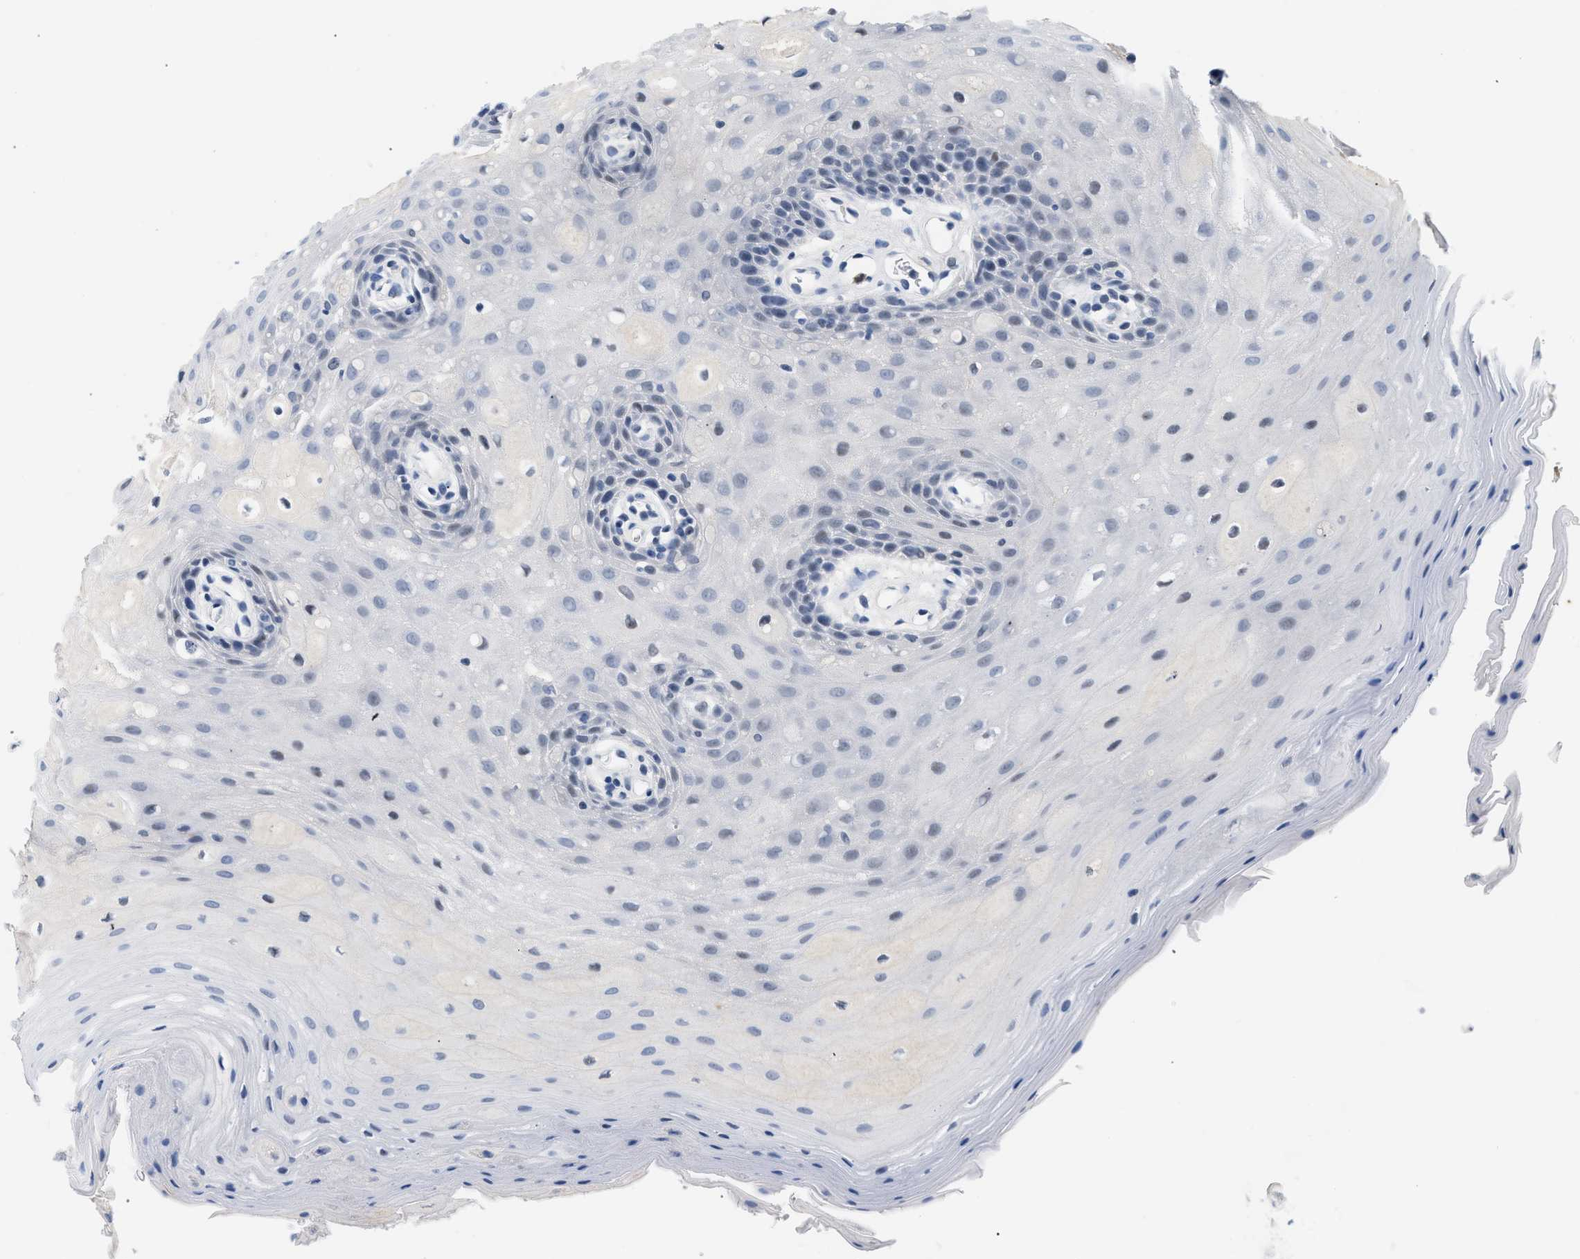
{"staining": {"intensity": "negative", "quantity": "none", "location": "none"}, "tissue": "oral mucosa", "cell_type": "Squamous epithelial cells", "image_type": "normal", "snomed": [{"axis": "morphology", "description": "Normal tissue, NOS"}, {"axis": "morphology", "description": "Squamous cell carcinoma, NOS"}, {"axis": "topography", "description": "Oral tissue"}, {"axis": "topography", "description": "Head-Neck"}], "caption": "Immunohistochemistry (IHC) photomicrograph of unremarkable oral mucosa stained for a protein (brown), which shows no staining in squamous epithelial cells.", "gene": "BOLL", "patient": {"sex": "male", "age": 71}}